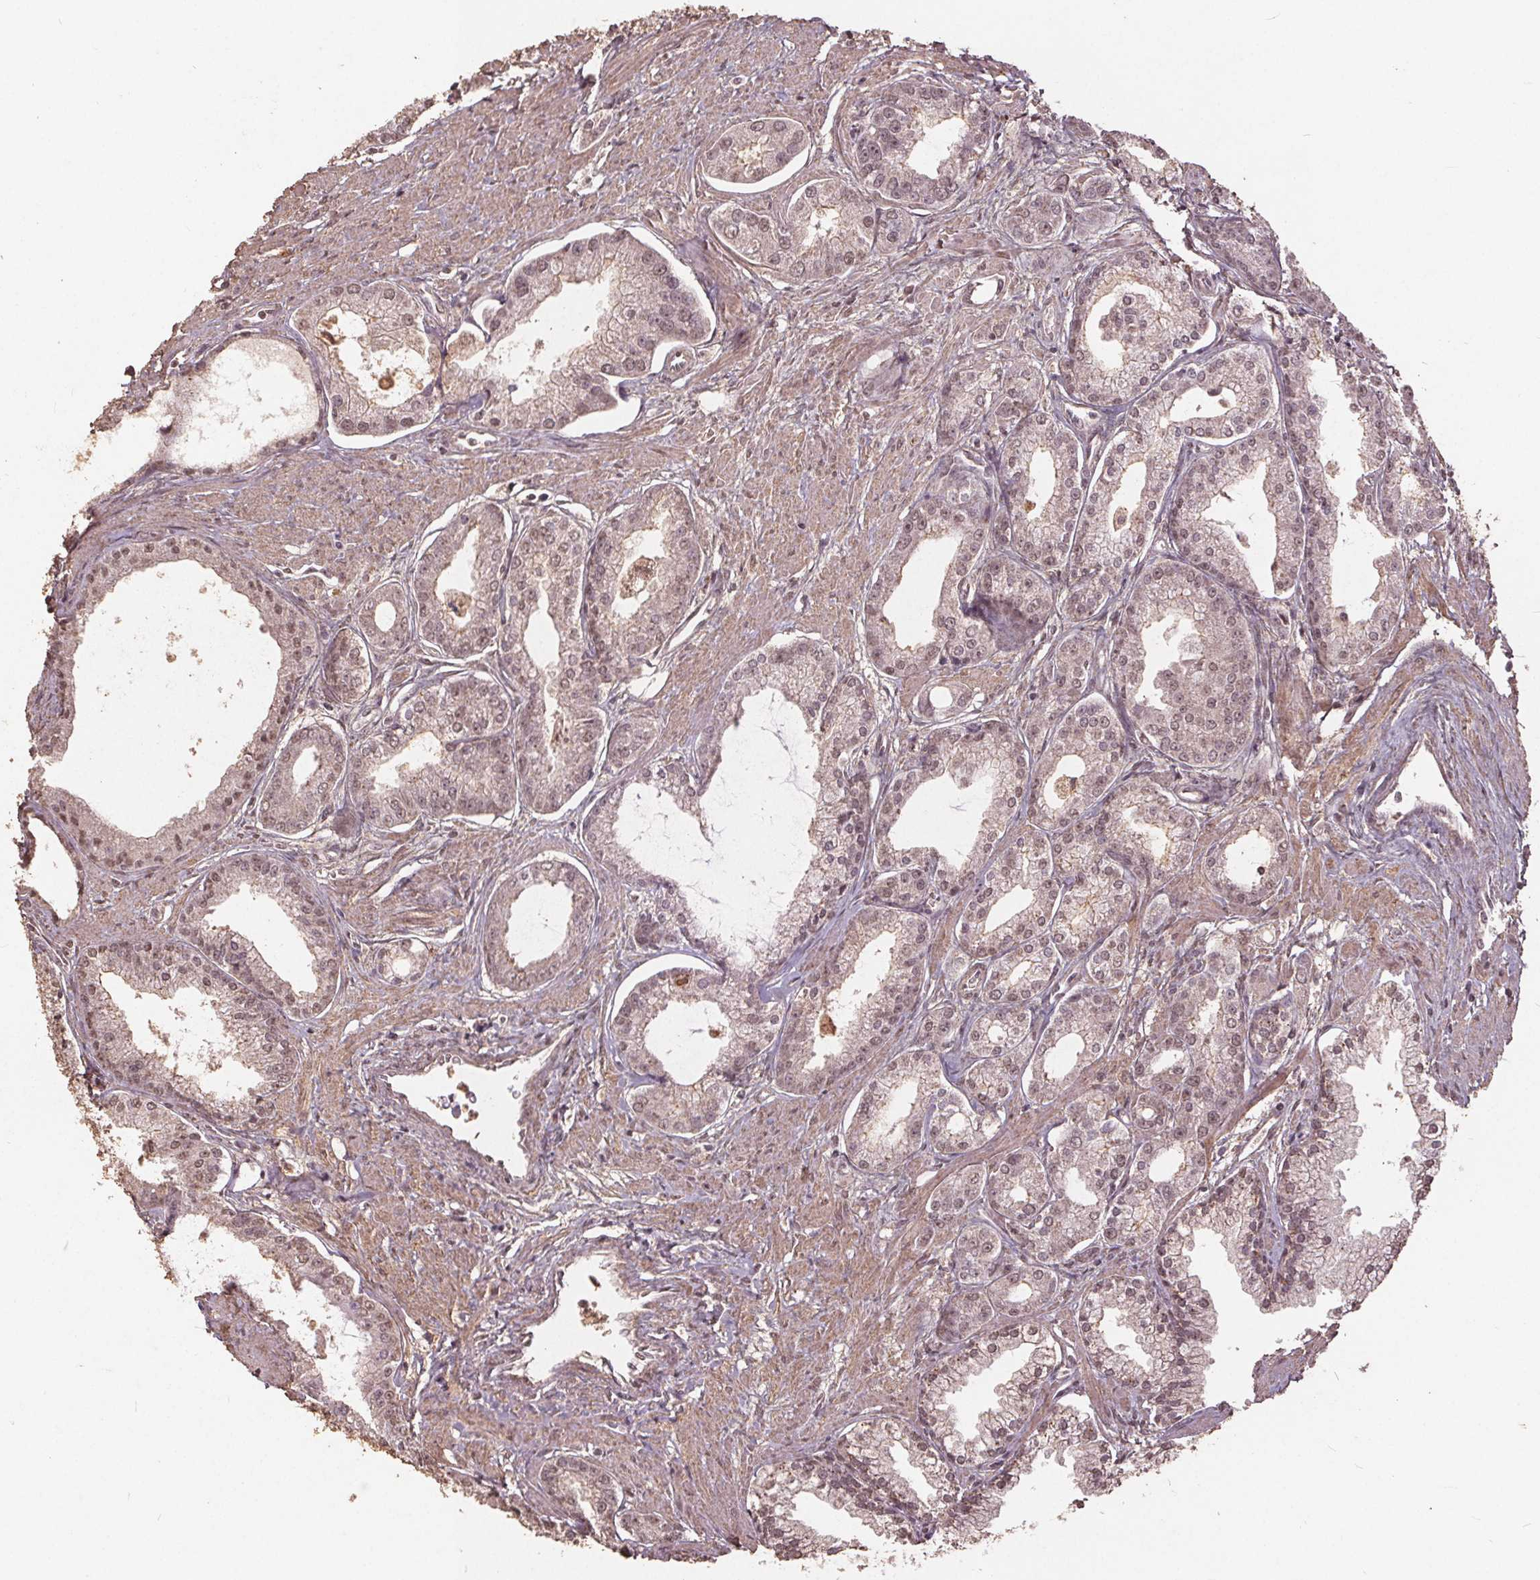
{"staining": {"intensity": "weak", "quantity": ">75%", "location": "nuclear"}, "tissue": "prostate cancer", "cell_type": "Tumor cells", "image_type": "cancer", "snomed": [{"axis": "morphology", "description": "Adenocarcinoma, NOS"}, {"axis": "topography", "description": "Prostate"}], "caption": "This is a photomicrograph of immunohistochemistry staining of prostate cancer (adenocarcinoma), which shows weak positivity in the nuclear of tumor cells.", "gene": "DSG3", "patient": {"sex": "male", "age": 71}}